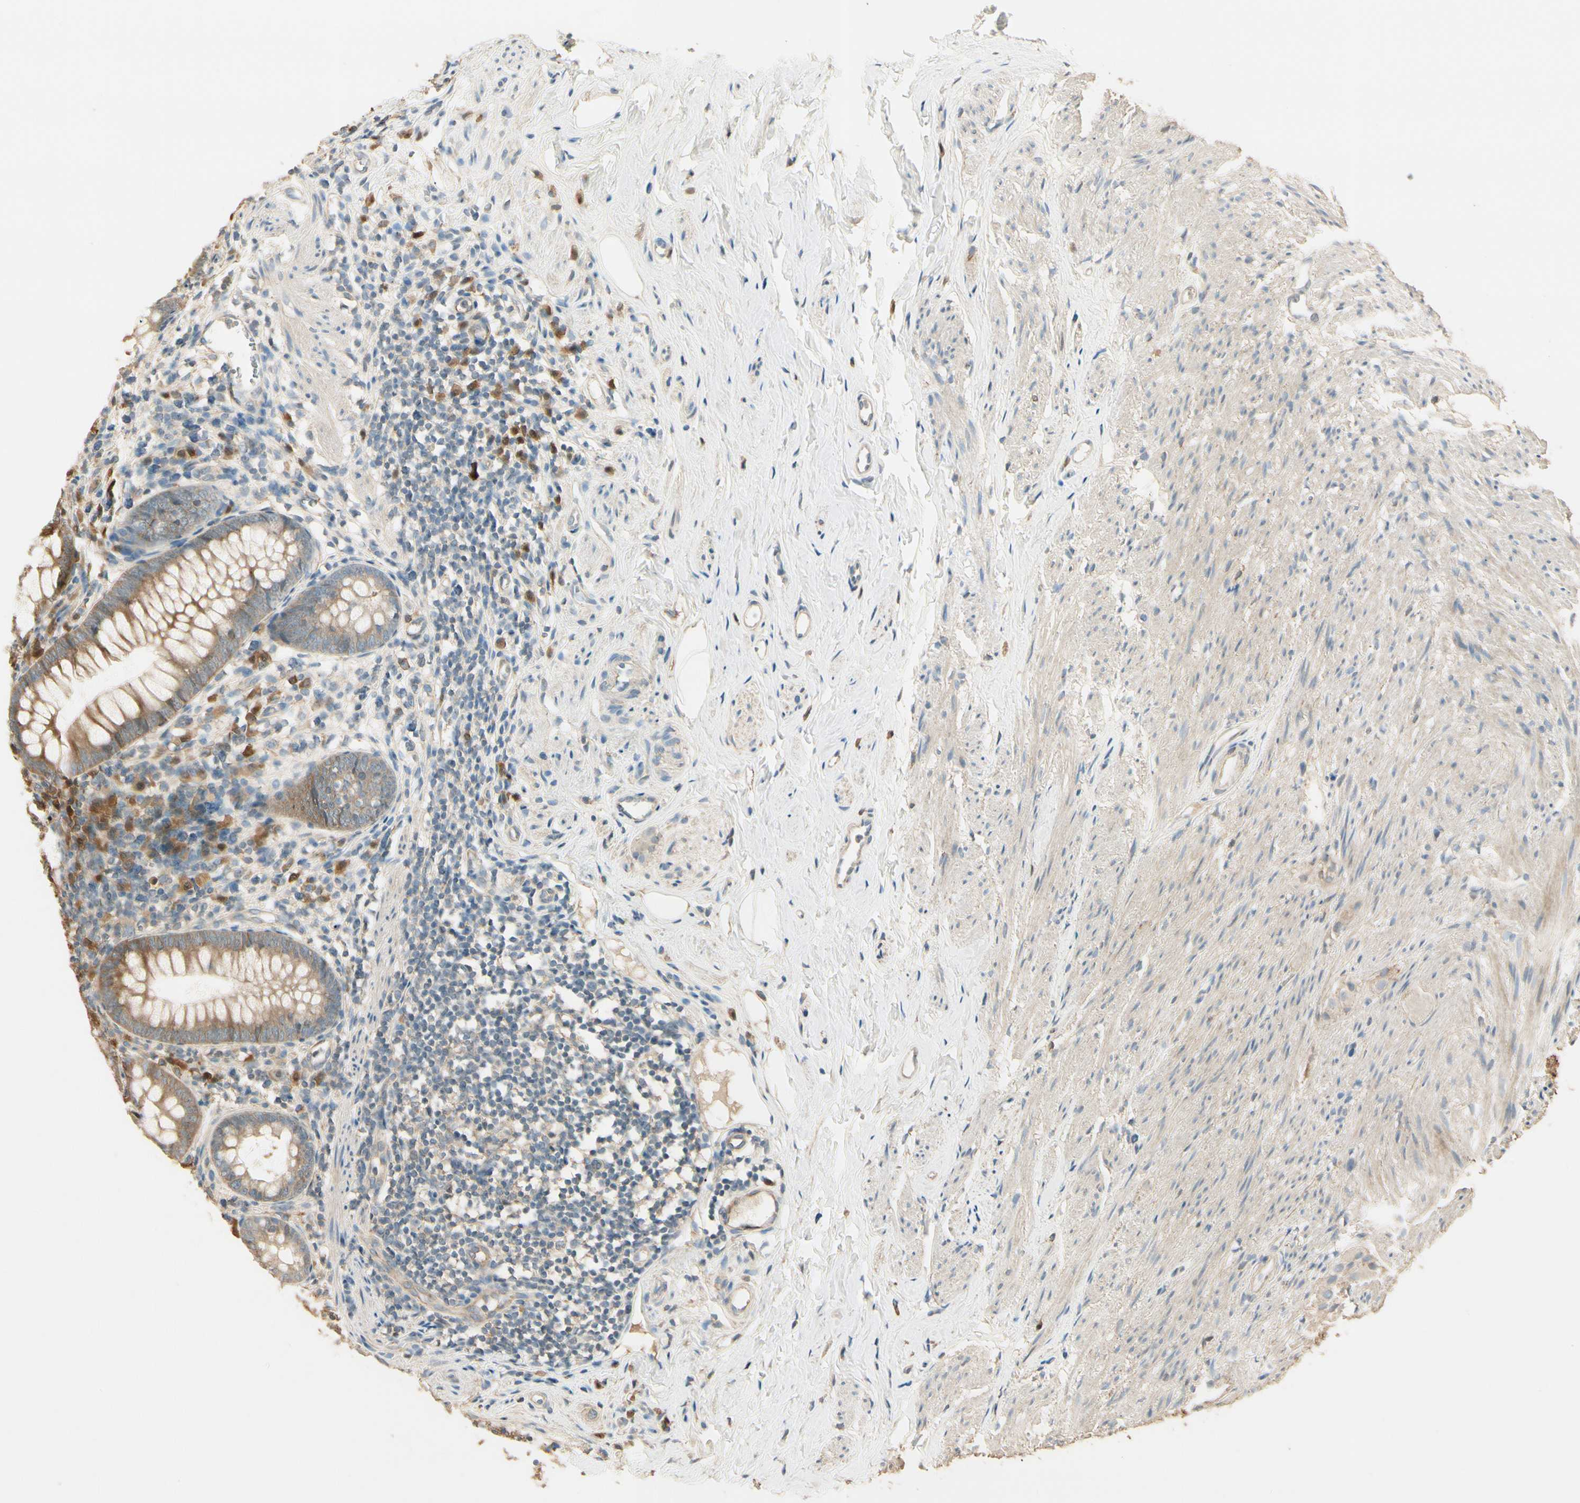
{"staining": {"intensity": "strong", "quantity": ">75%", "location": "cytoplasmic/membranous"}, "tissue": "appendix", "cell_type": "Glandular cells", "image_type": "normal", "snomed": [{"axis": "morphology", "description": "Normal tissue, NOS"}, {"axis": "topography", "description": "Appendix"}], "caption": "Normal appendix reveals strong cytoplasmic/membranous expression in approximately >75% of glandular cells The protein of interest is stained brown, and the nuclei are stained in blue (DAB (3,3'-diaminobenzidine) IHC with brightfield microscopy, high magnification)..", "gene": "PLXNA1", "patient": {"sex": "female", "age": 77}}